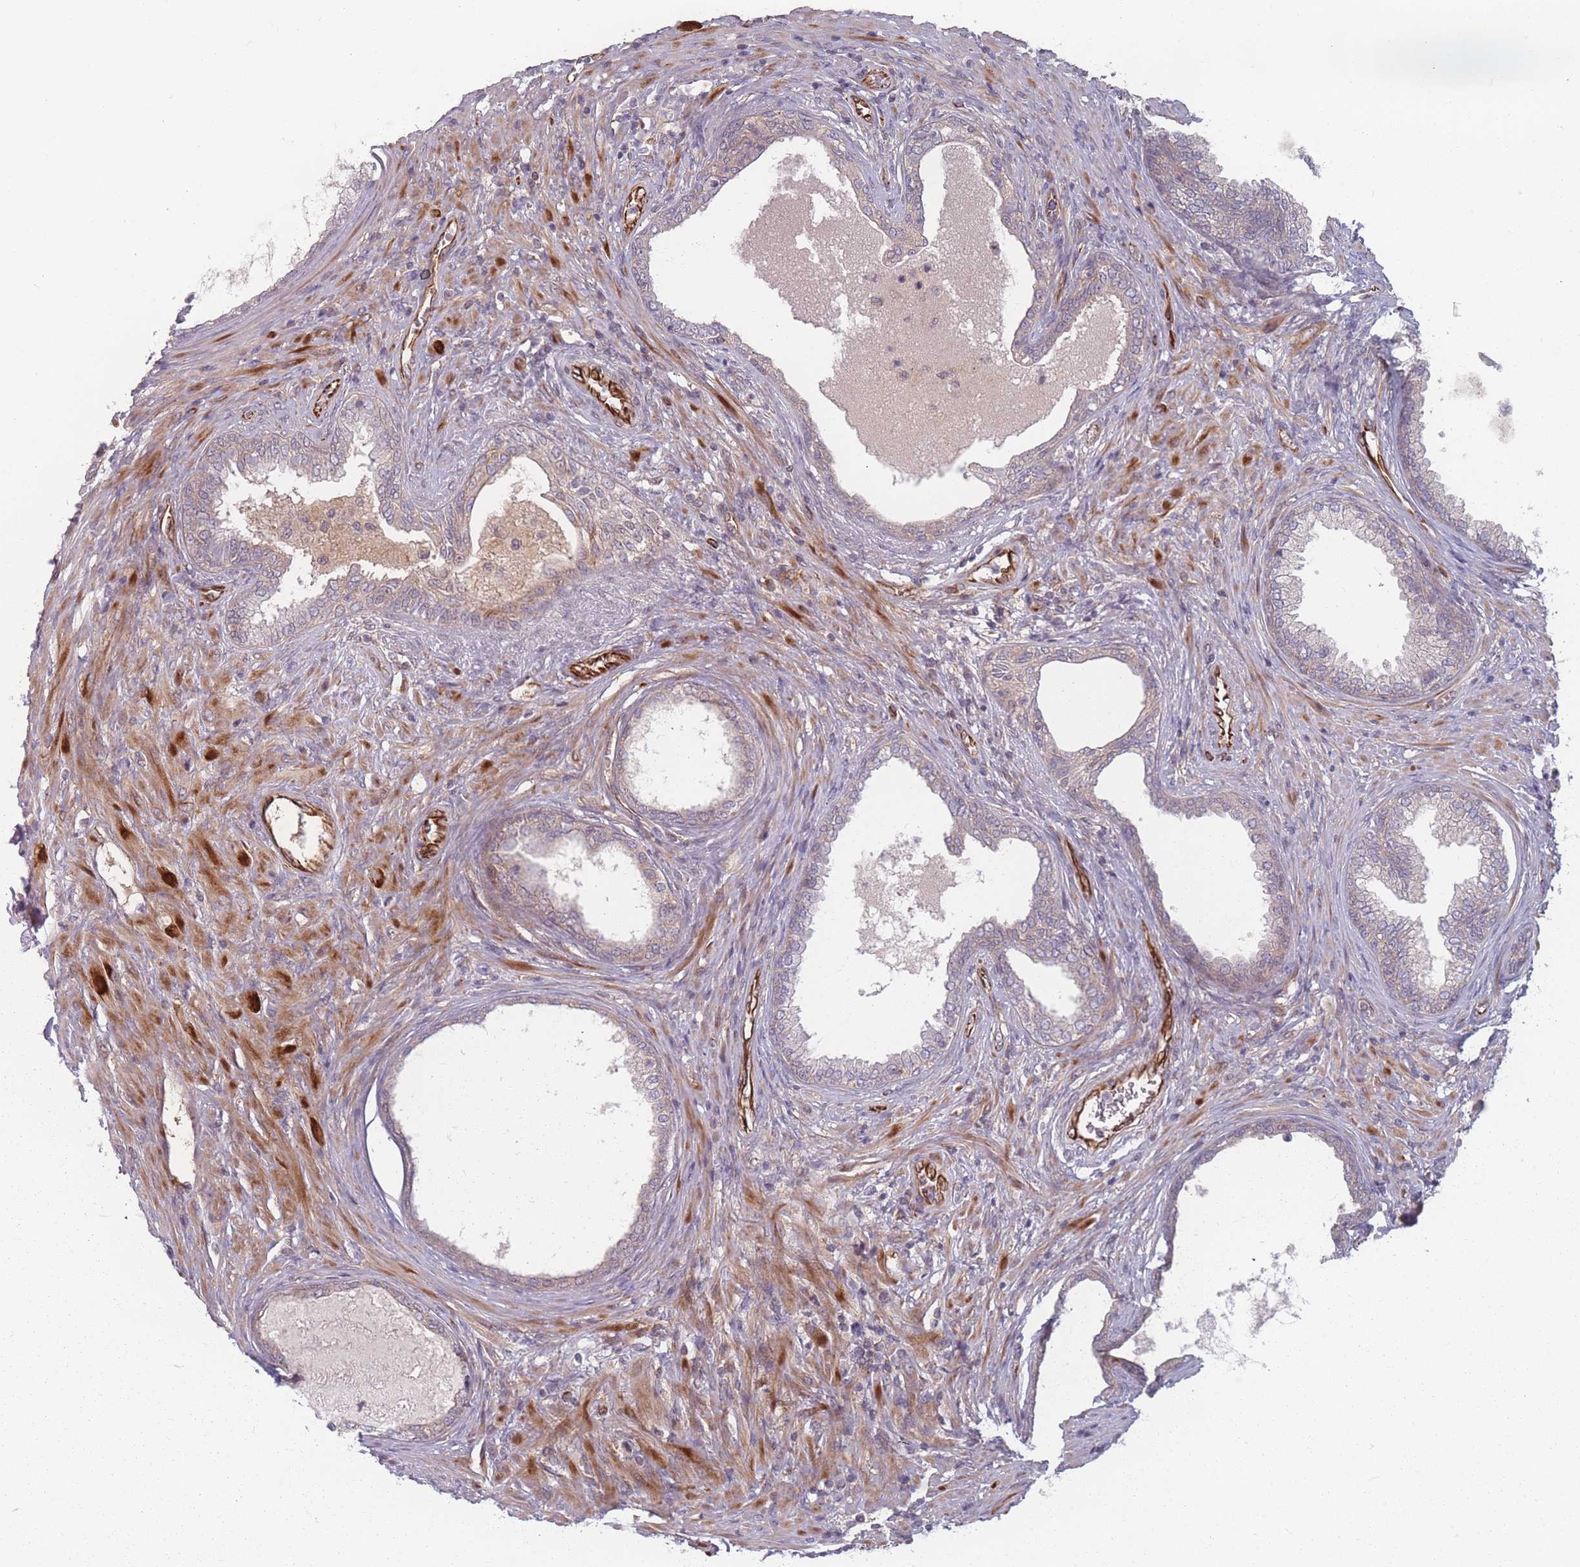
{"staining": {"intensity": "weak", "quantity": "25%-75%", "location": "cytoplasmic/membranous"}, "tissue": "prostate", "cell_type": "Glandular cells", "image_type": "normal", "snomed": [{"axis": "morphology", "description": "Normal tissue, NOS"}, {"axis": "topography", "description": "Prostate"}], "caption": "Unremarkable prostate was stained to show a protein in brown. There is low levels of weak cytoplasmic/membranous staining in about 25%-75% of glandular cells.", "gene": "EEF1AKMT2", "patient": {"sex": "male", "age": 76}}